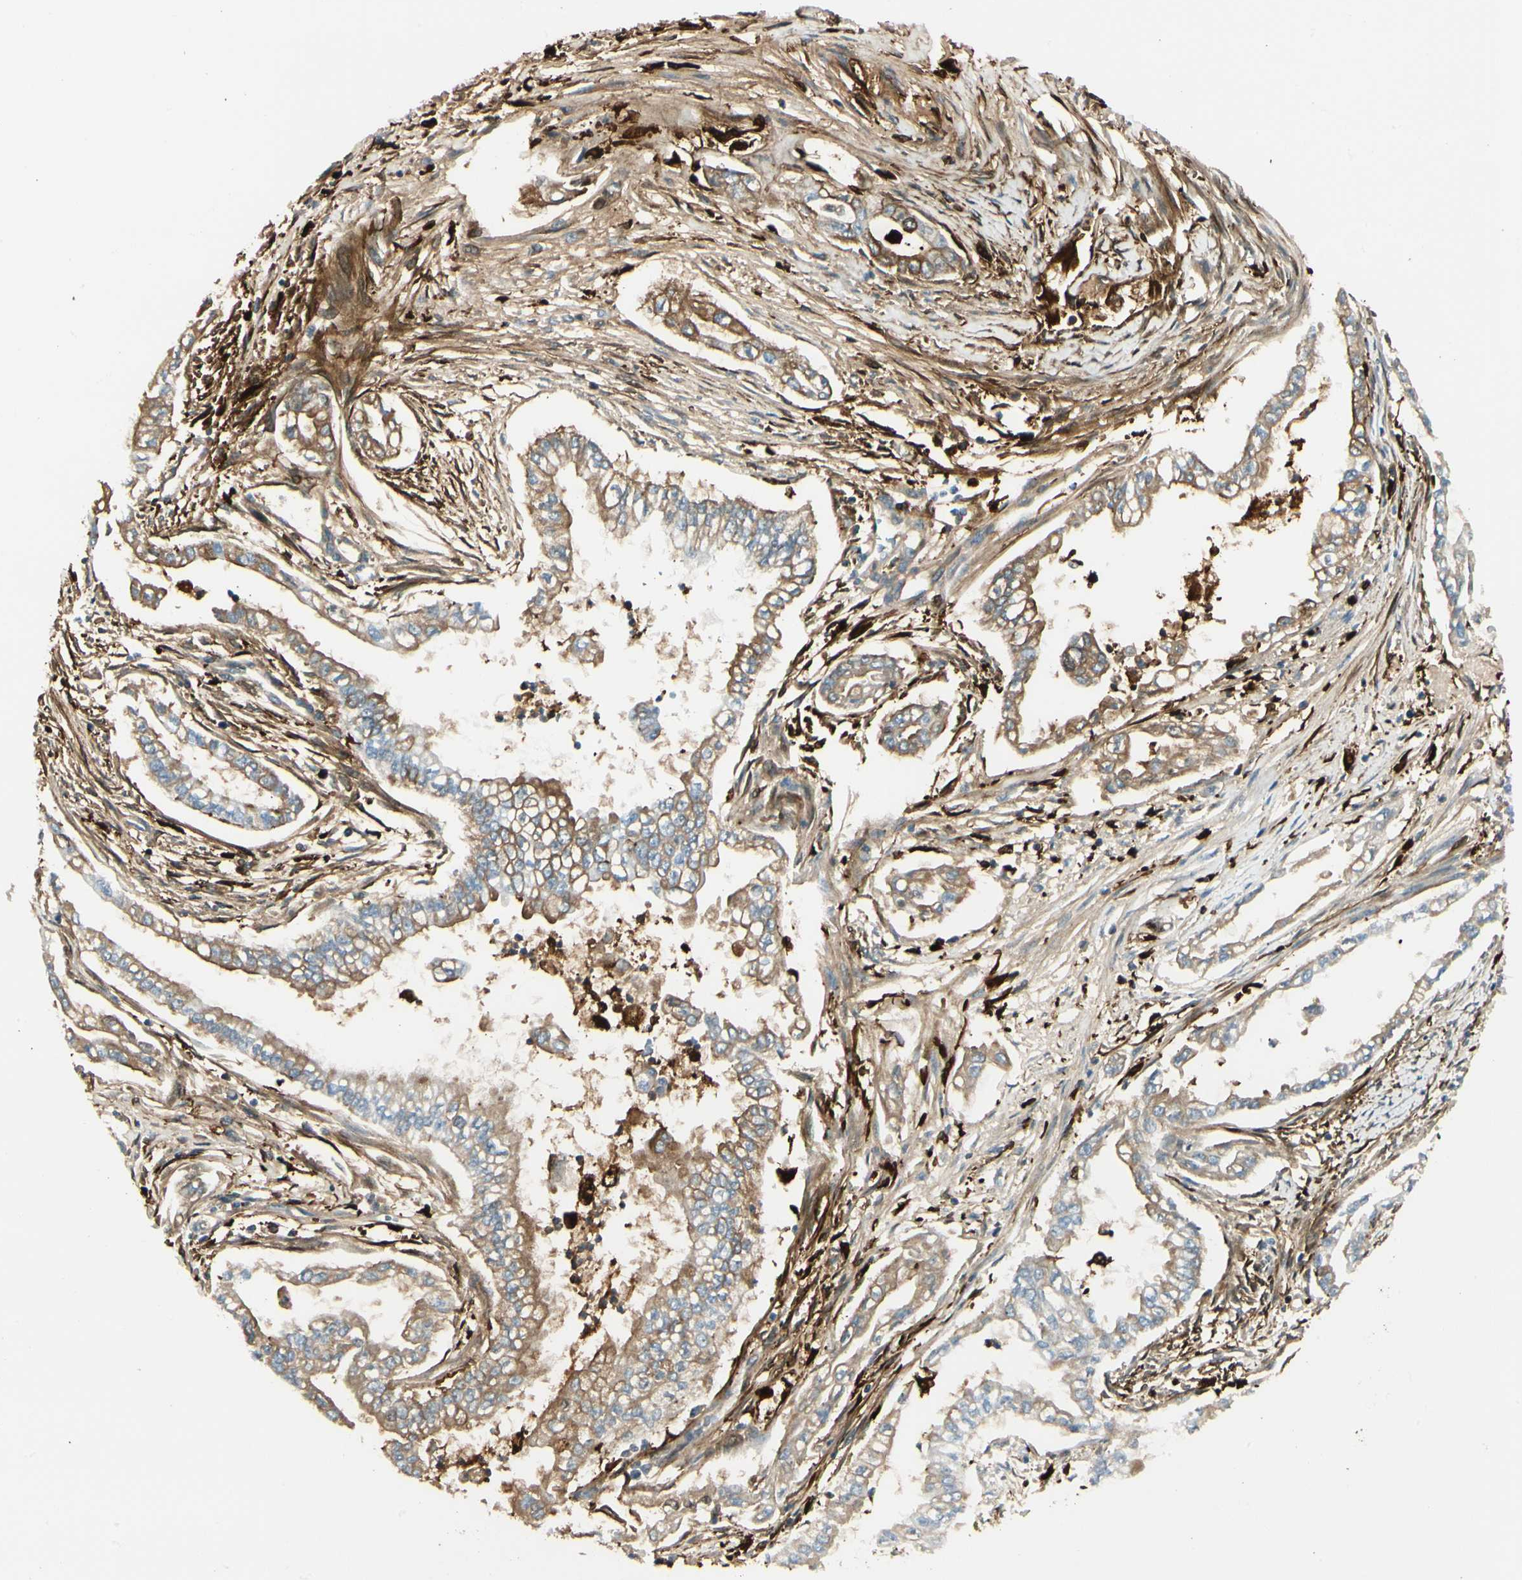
{"staining": {"intensity": "moderate", "quantity": "25%-75%", "location": "cytoplasmic/membranous"}, "tissue": "pancreatic cancer", "cell_type": "Tumor cells", "image_type": "cancer", "snomed": [{"axis": "morphology", "description": "Normal tissue, NOS"}, {"axis": "topography", "description": "Pancreas"}], "caption": "Protein staining displays moderate cytoplasmic/membranous staining in about 25%-75% of tumor cells in pancreatic cancer. The protein is stained brown, and the nuclei are stained in blue (DAB (3,3'-diaminobenzidine) IHC with brightfield microscopy, high magnification).", "gene": "FTH1", "patient": {"sex": "male", "age": 42}}